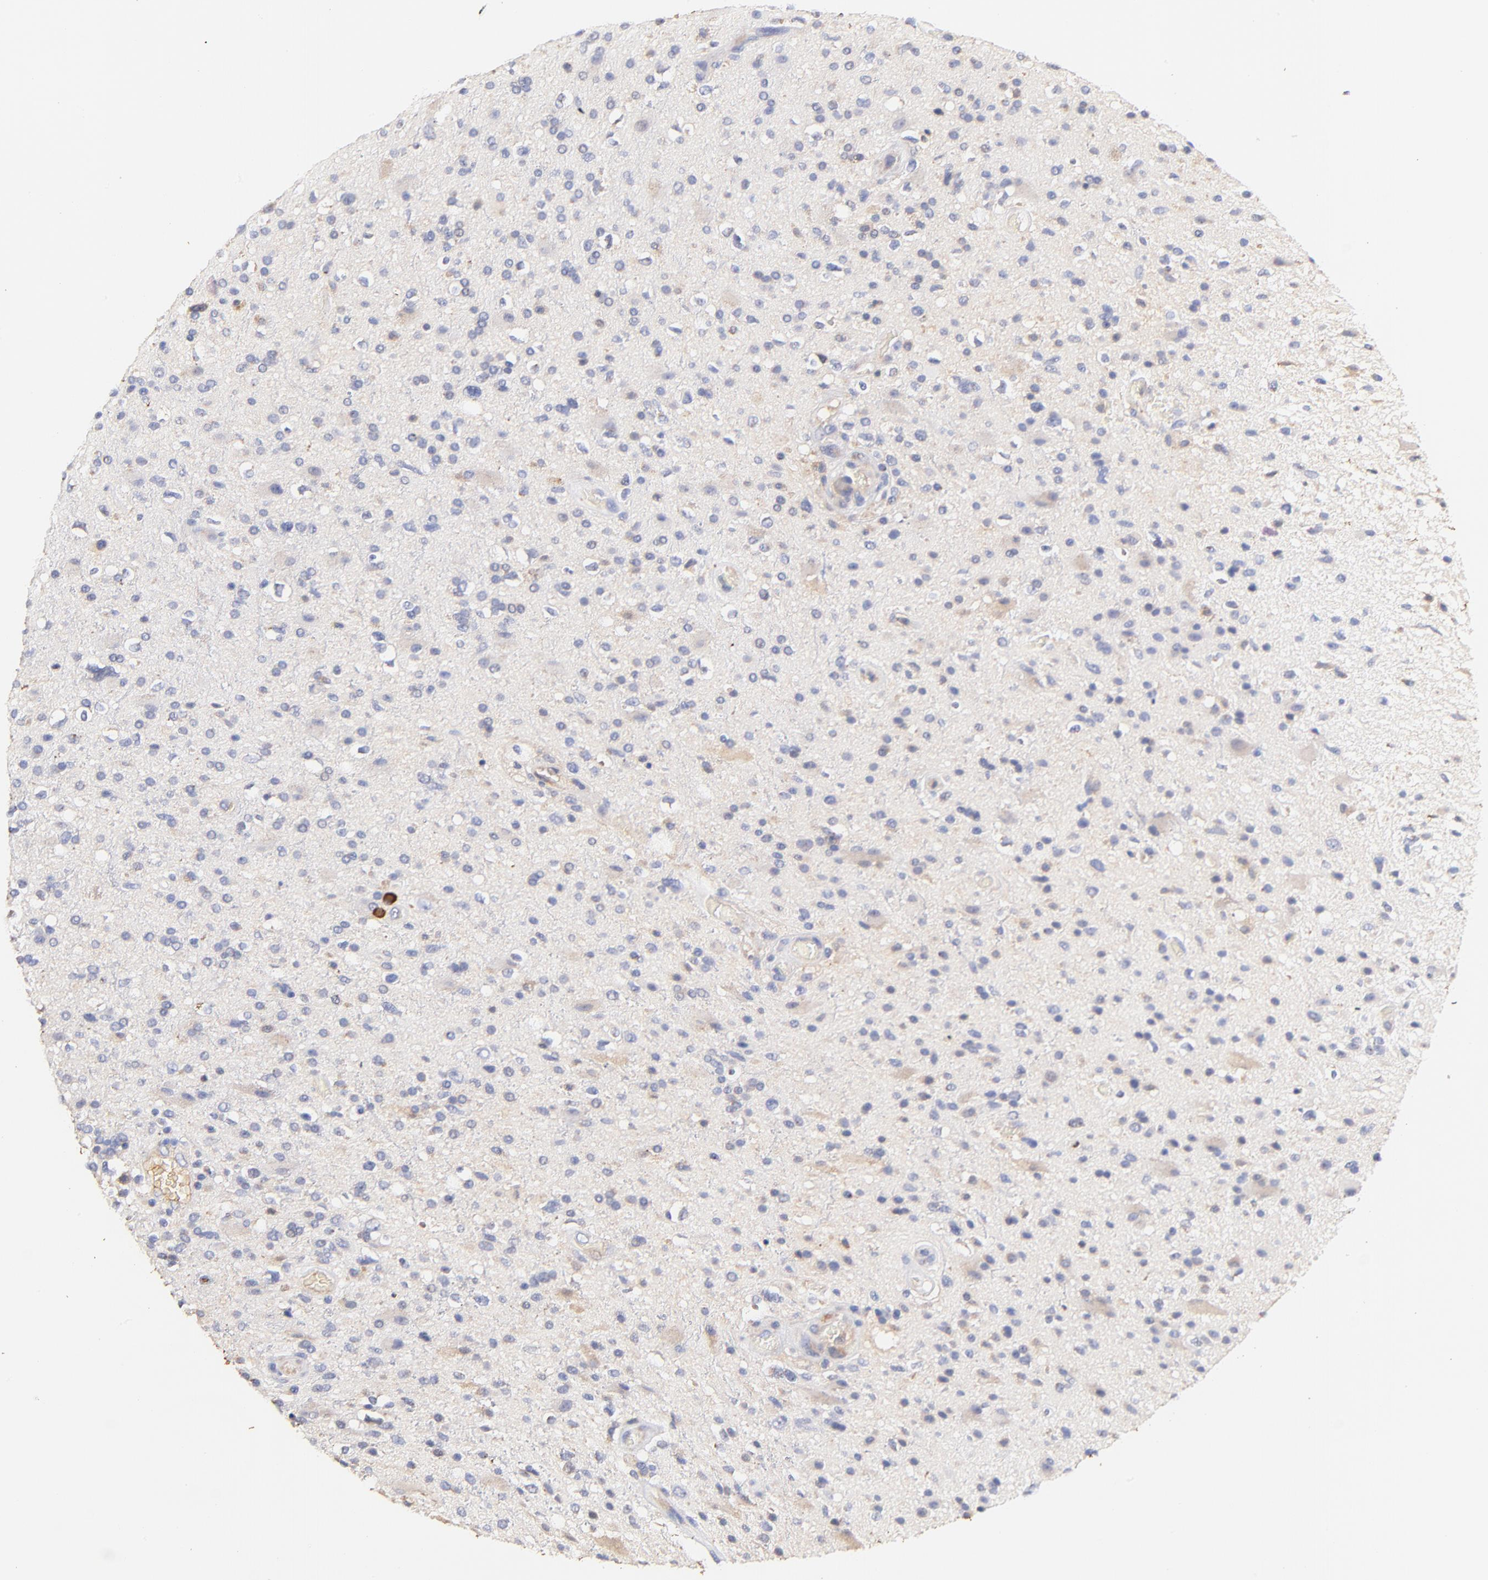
{"staining": {"intensity": "moderate", "quantity": "<25%", "location": "cytoplasmic/membranous"}, "tissue": "glioma", "cell_type": "Tumor cells", "image_type": "cancer", "snomed": [{"axis": "morphology", "description": "Glioma, malignant, High grade"}, {"axis": "topography", "description": "Brain"}], "caption": "Human glioma stained with a protein marker exhibits moderate staining in tumor cells.", "gene": "IGLV7-43", "patient": {"sex": "male", "age": 33}}